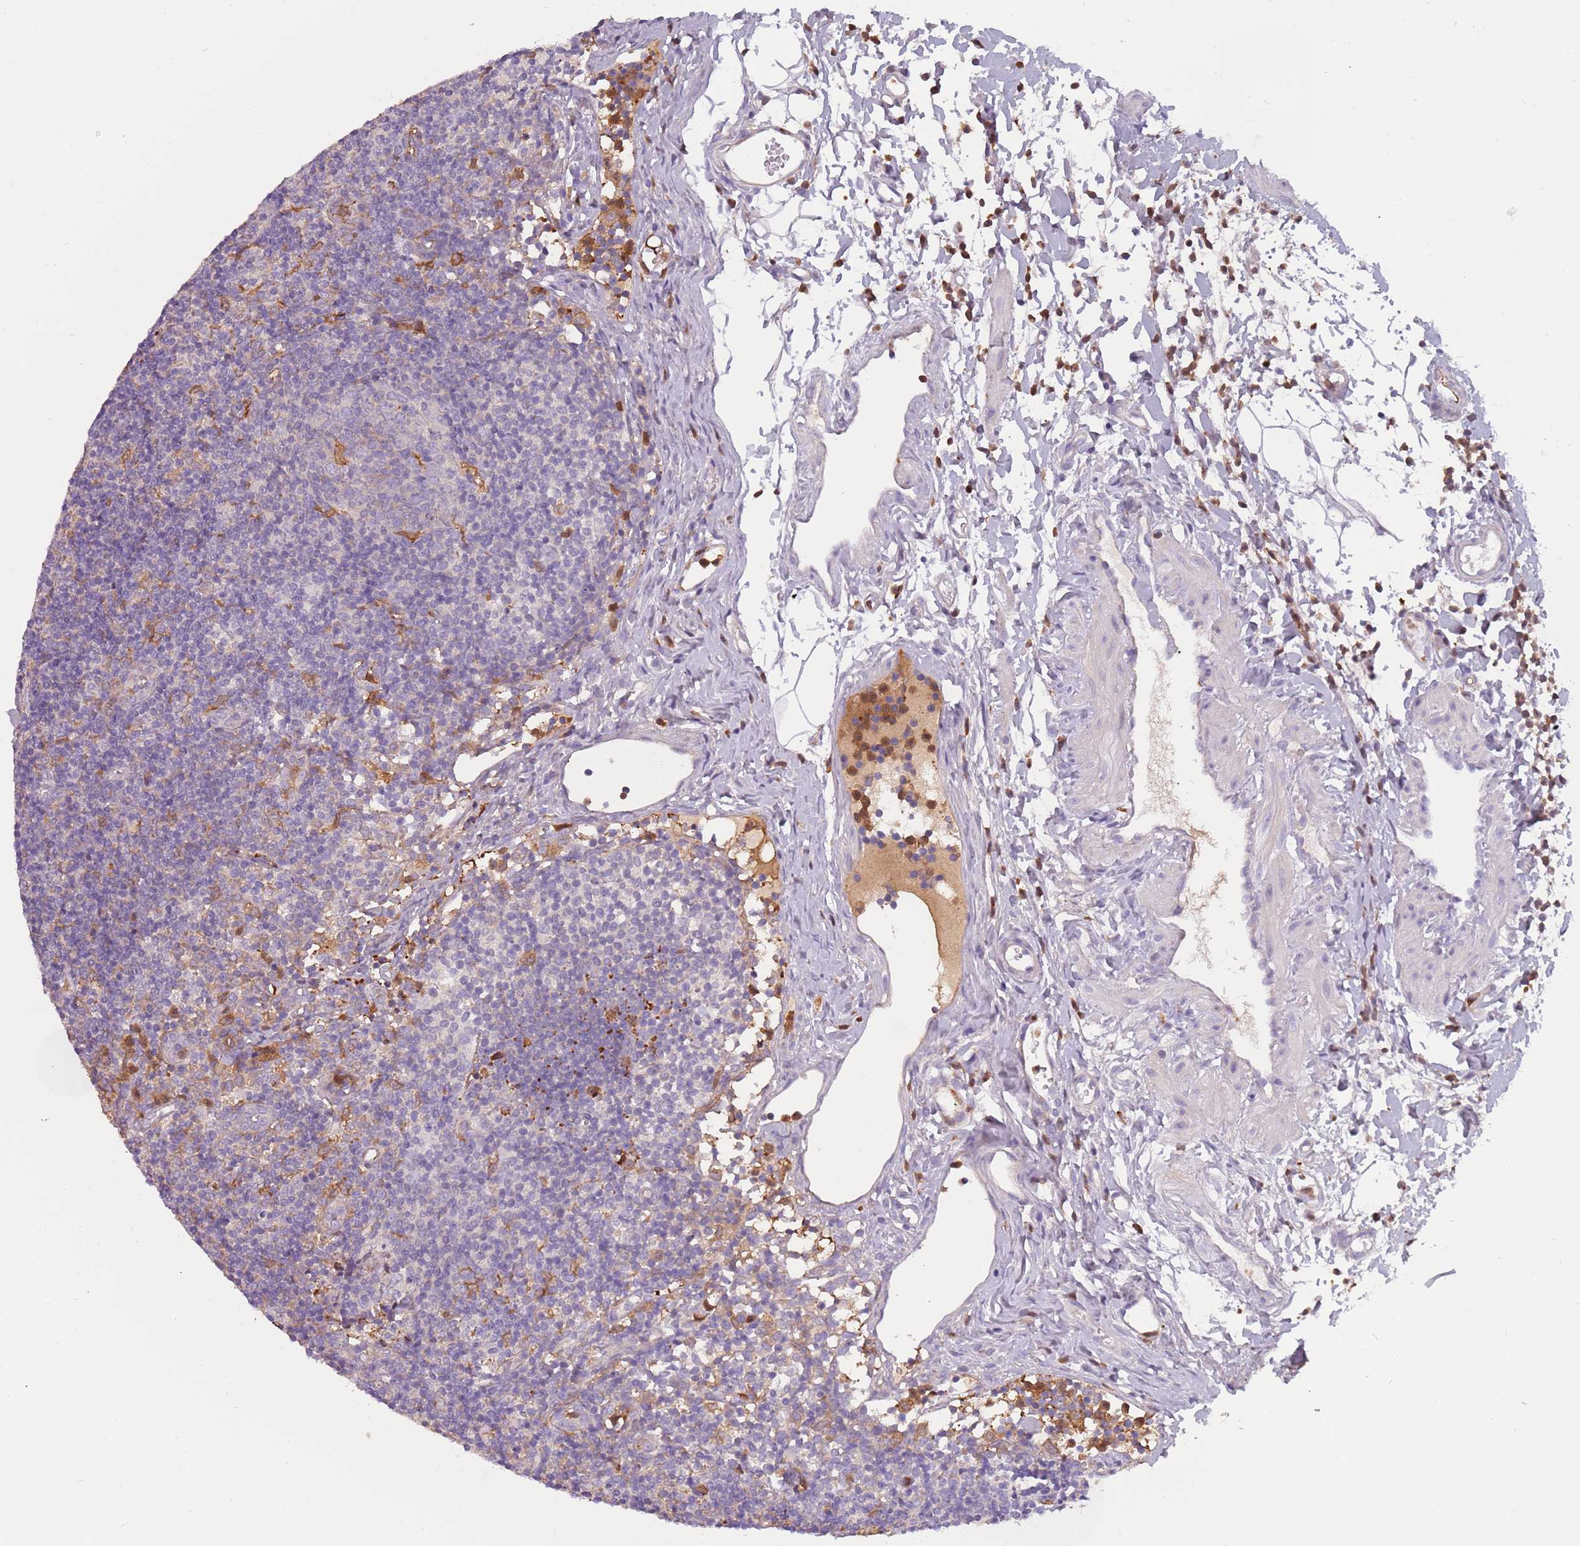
{"staining": {"intensity": "negative", "quantity": "none", "location": "none"}, "tissue": "lymph node", "cell_type": "Germinal center cells", "image_type": "normal", "snomed": [{"axis": "morphology", "description": "Normal tissue, NOS"}, {"axis": "topography", "description": "Lymph node"}], "caption": "A high-resolution photomicrograph shows IHC staining of unremarkable lymph node, which reveals no significant expression in germinal center cells.", "gene": "NADK", "patient": {"sex": "female", "age": 37}}